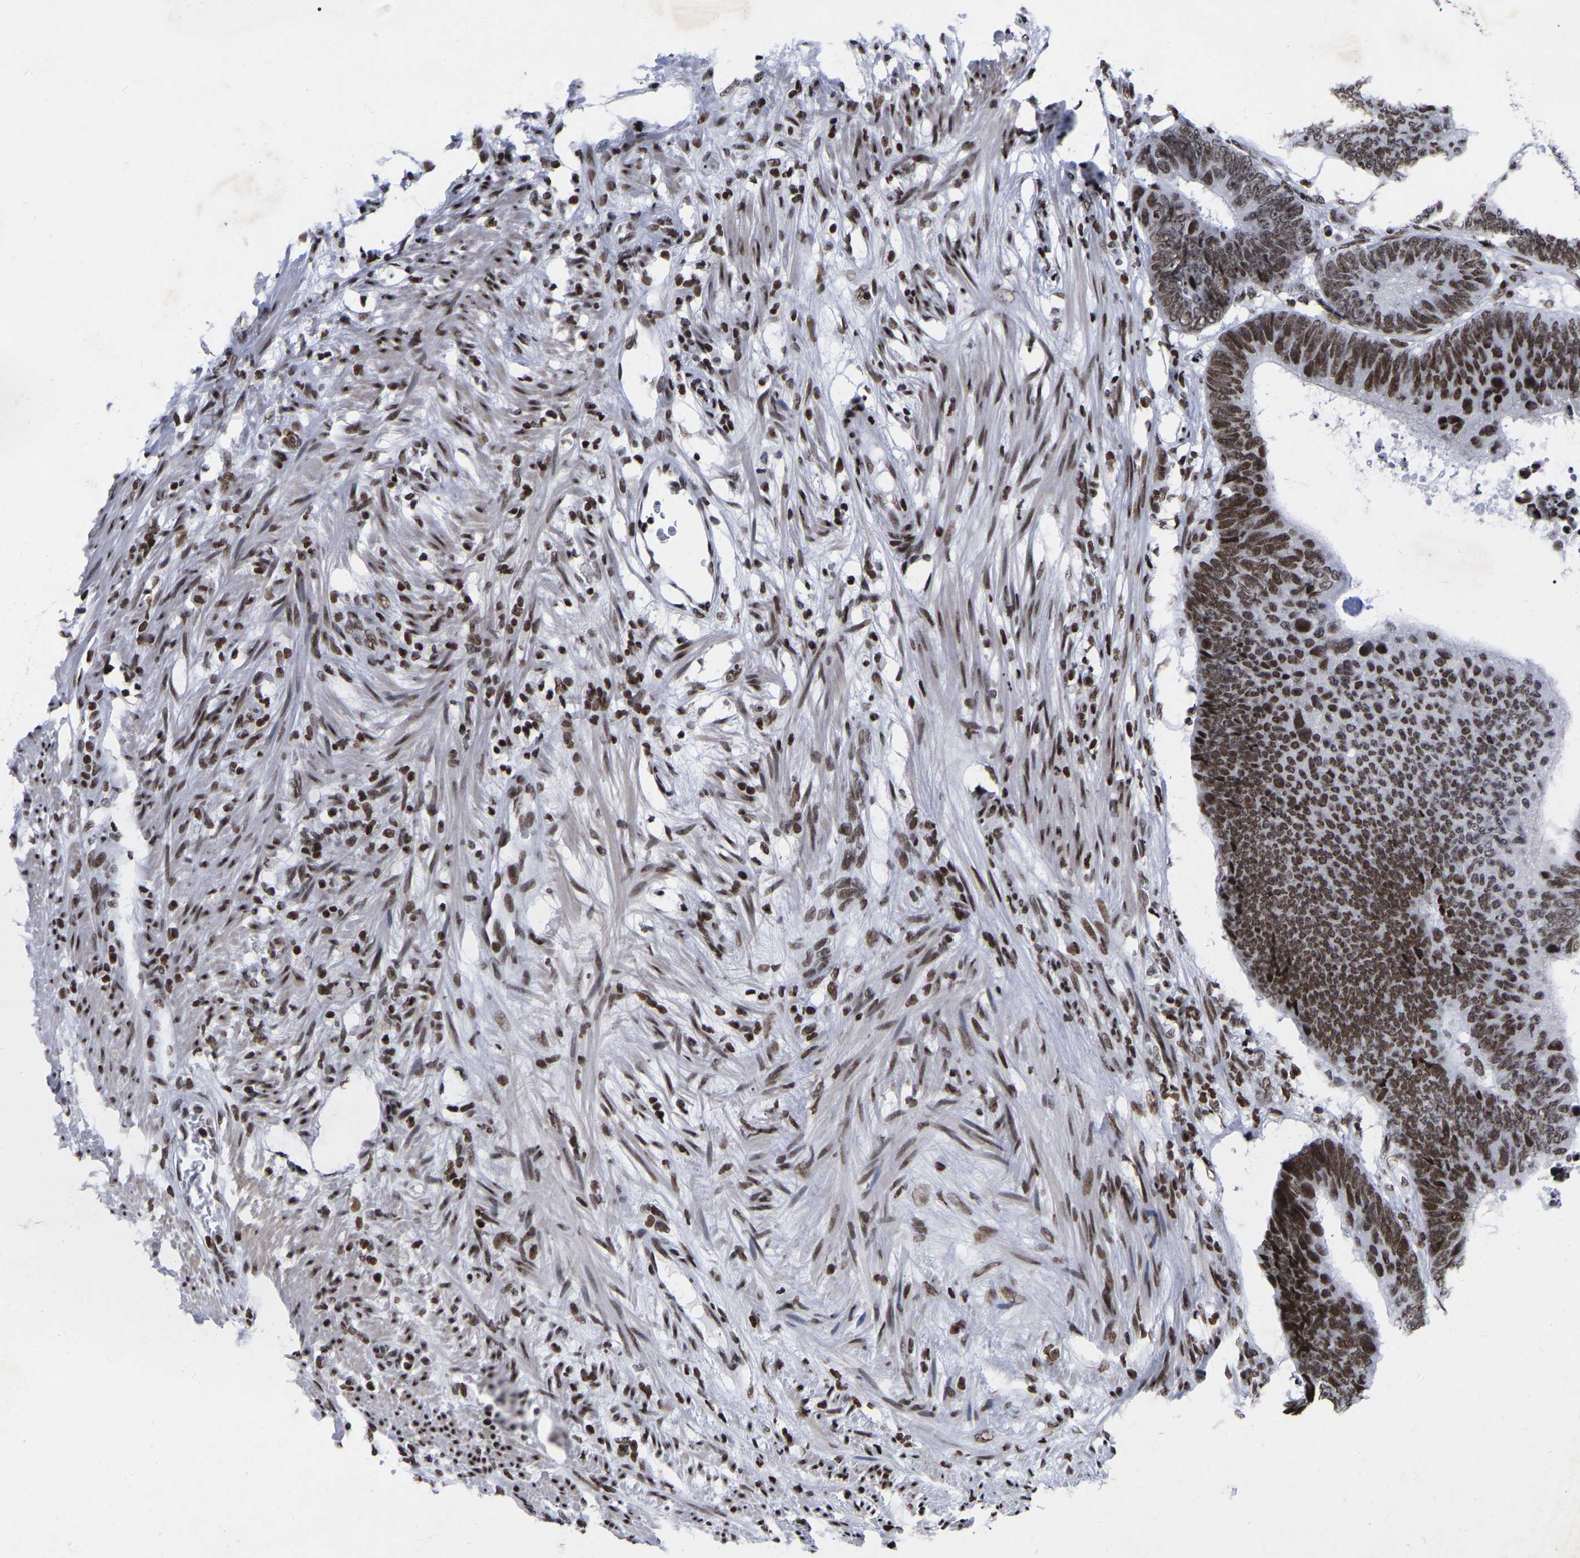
{"staining": {"intensity": "moderate", "quantity": ">75%", "location": "nuclear"}, "tissue": "colorectal cancer", "cell_type": "Tumor cells", "image_type": "cancer", "snomed": [{"axis": "morphology", "description": "Adenocarcinoma, NOS"}, {"axis": "topography", "description": "Colon"}], "caption": "The micrograph demonstrates immunohistochemical staining of adenocarcinoma (colorectal). There is moderate nuclear staining is present in about >75% of tumor cells. (DAB IHC with brightfield microscopy, high magnification).", "gene": "PRCC", "patient": {"sex": "male", "age": 56}}